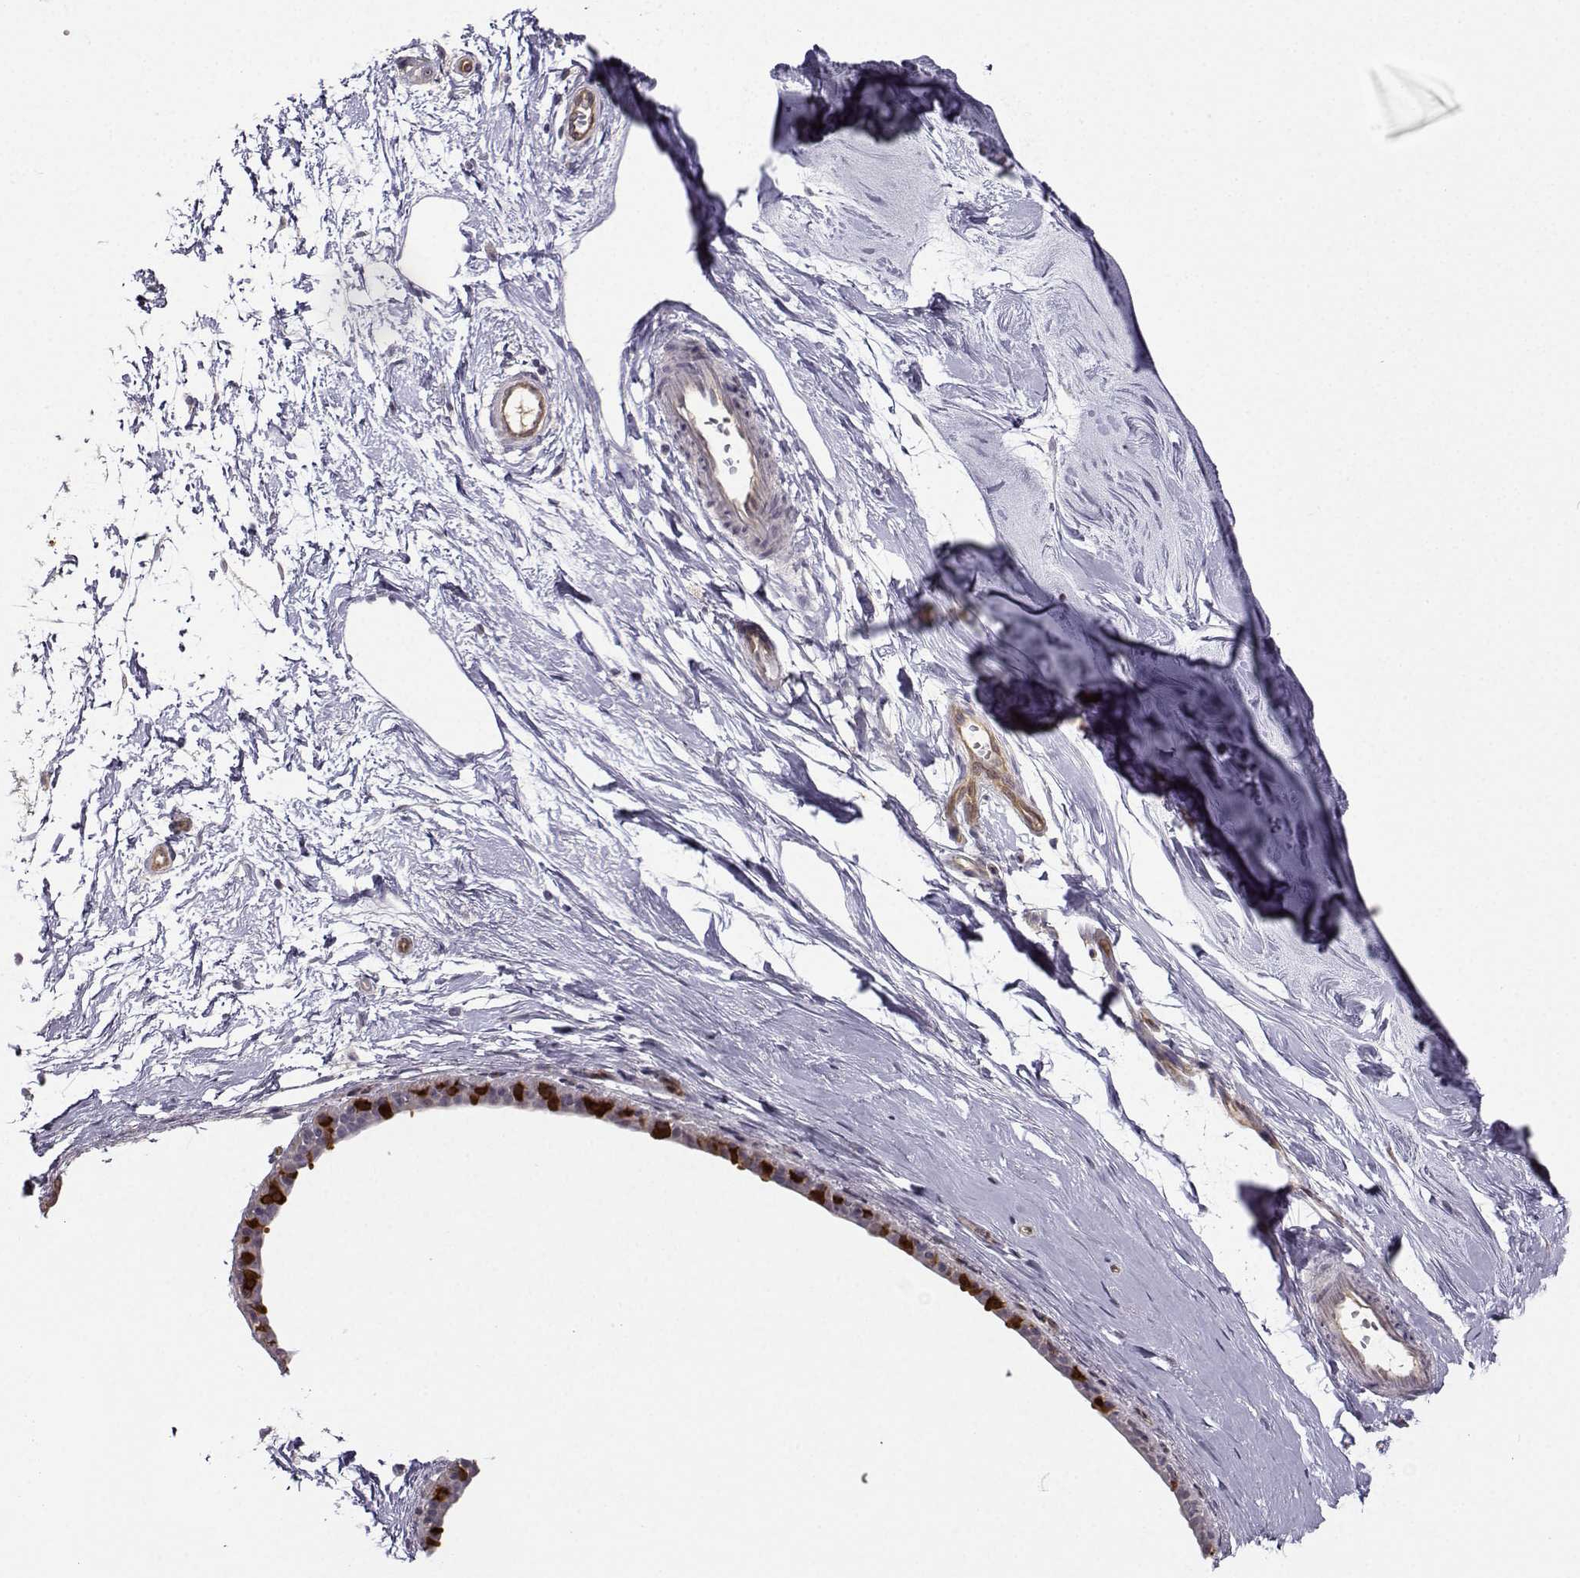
{"staining": {"intensity": "moderate", "quantity": "<25%", "location": "cytoplasmic/membranous"}, "tissue": "breast", "cell_type": "Adipocytes", "image_type": "normal", "snomed": [{"axis": "morphology", "description": "Normal tissue, NOS"}, {"axis": "topography", "description": "Breast"}], "caption": "High-power microscopy captured an immunohistochemistry (IHC) micrograph of benign breast, revealing moderate cytoplasmic/membranous positivity in about <25% of adipocytes.", "gene": "NQO1", "patient": {"sex": "female", "age": 49}}